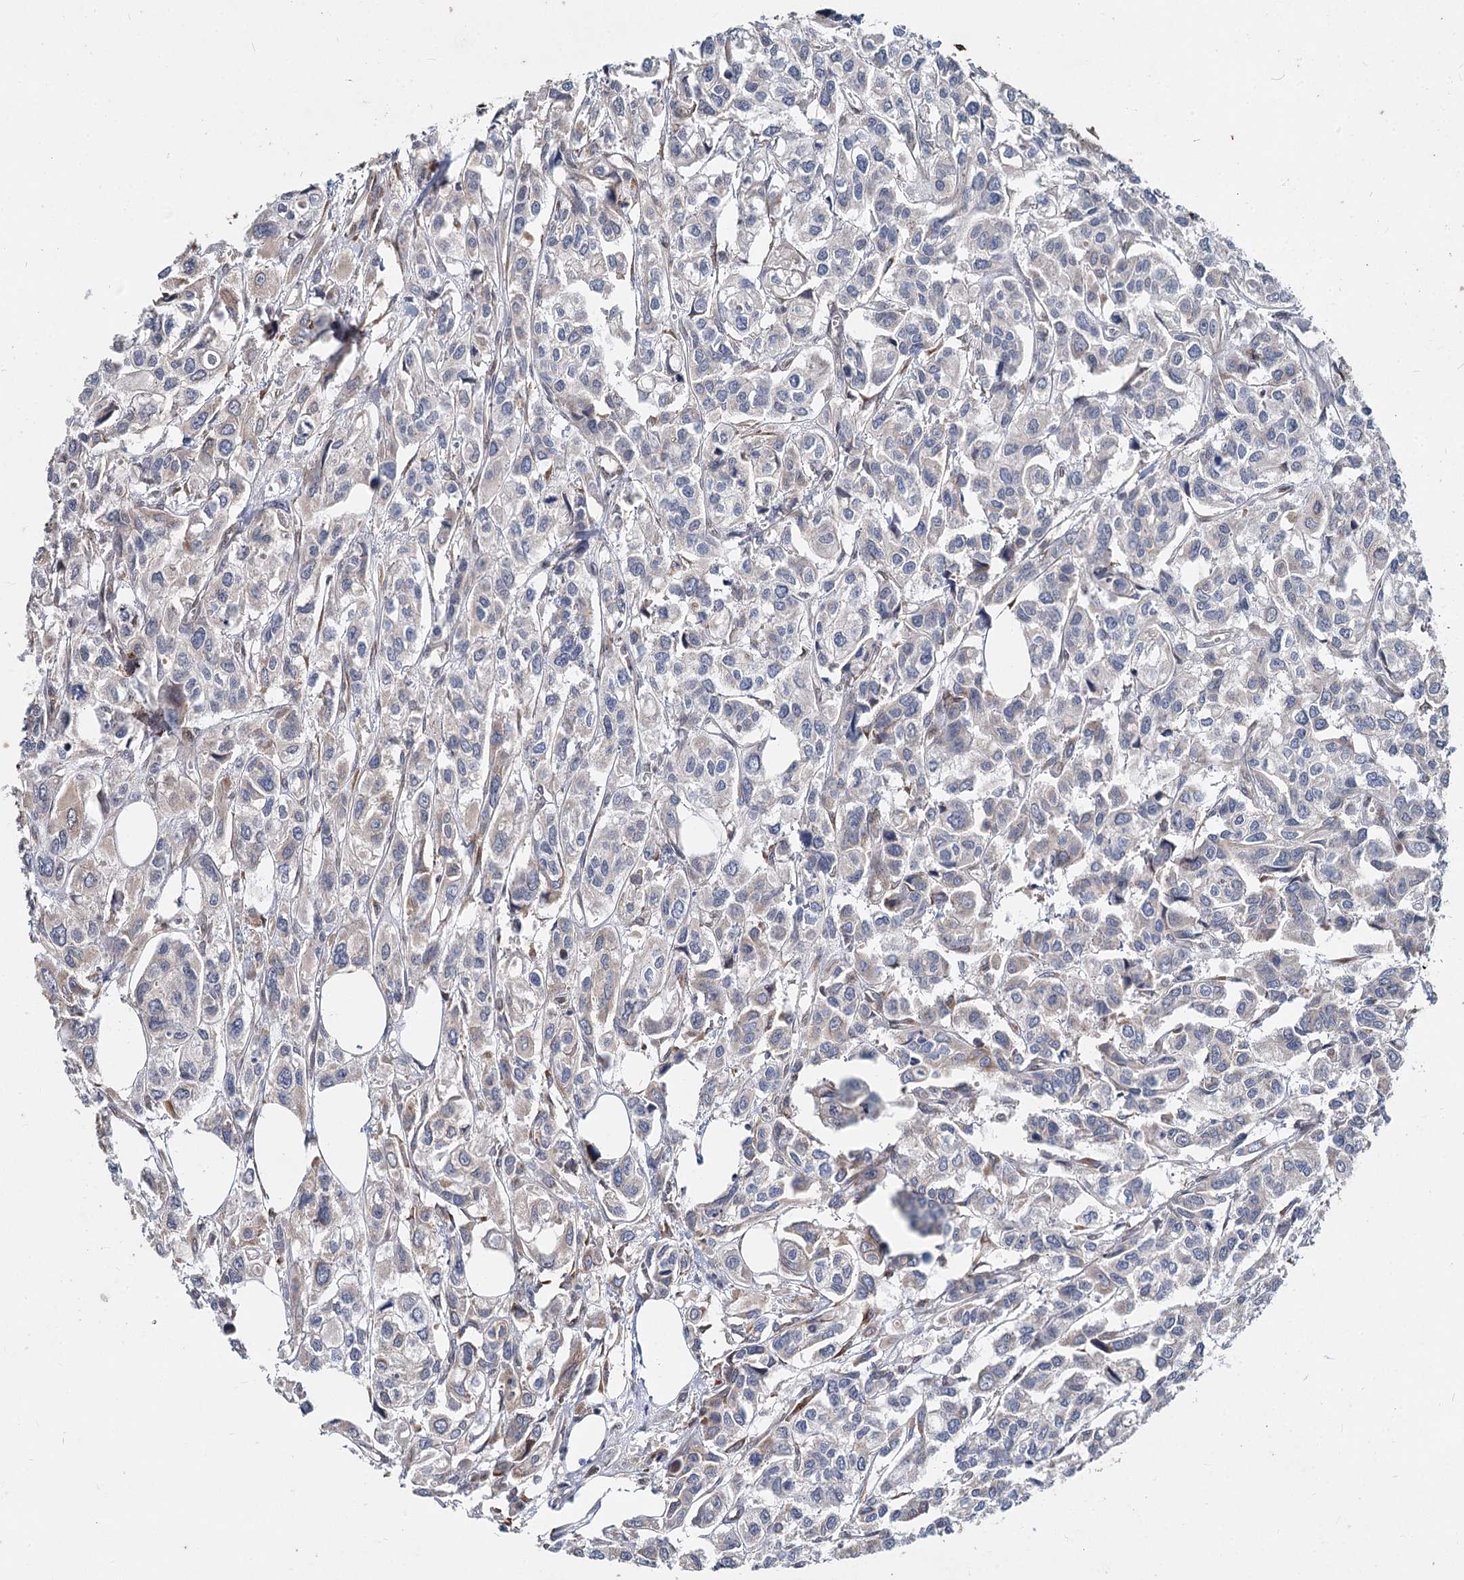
{"staining": {"intensity": "weak", "quantity": "<25%", "location": "cytoplasmic/membranous"}, "tissue": "urothelial cancer", "cell_type": "Tumor cells", "image_type": "cancer", "snomed": [{"axis": "morphology", "description": "Urothelial carcinoma, High grade"}, {"axis": "topography", "description": "Urinary bladder"}], "caption": "Immunohistochemical staining of human urothelial carcinoma (high-grade) displays no significant positivity in tumor cells.", "gene": "SPART", "patient": {"sex": "male", "age": 67}}